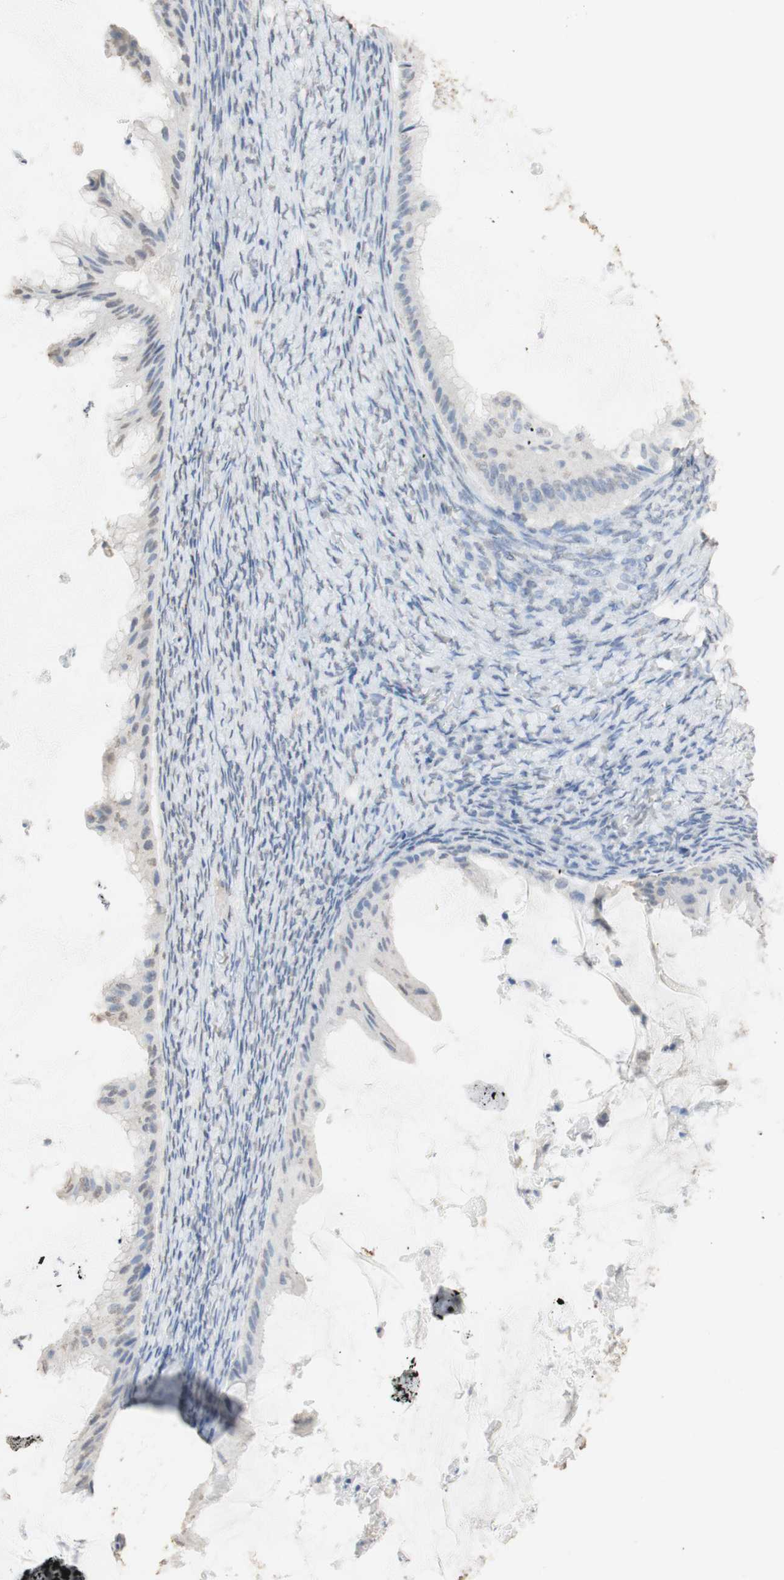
{"staining": {"intensity": "weak", "quantity": "<25%", "location": "cytoplasmic/membranous,nuclear"}, "tissue": "ovarian cancer", "cell_type": "Tumor cells", "image_type": "cancer", "snomed": [{"axis": "morphology", "description": "Cystadenocarcinoma, mucinous, NOS"}, {"axis": "topography", "description": "Ovary"}], "caption": "A histopathology image of ovarian cancer (mucinous cystadenocarcinoma) stained for a protein reveals no brown staining in tumor cells. The staining was performed using DAB (3,3'-diaminobenzidine) to visualize the protein expression in brown, while the nuclei were stained in blue with hematoxylin (Magnification: 20x).", "gene": "L1CAM", "patient": {"sex": "female", "age": 61}}